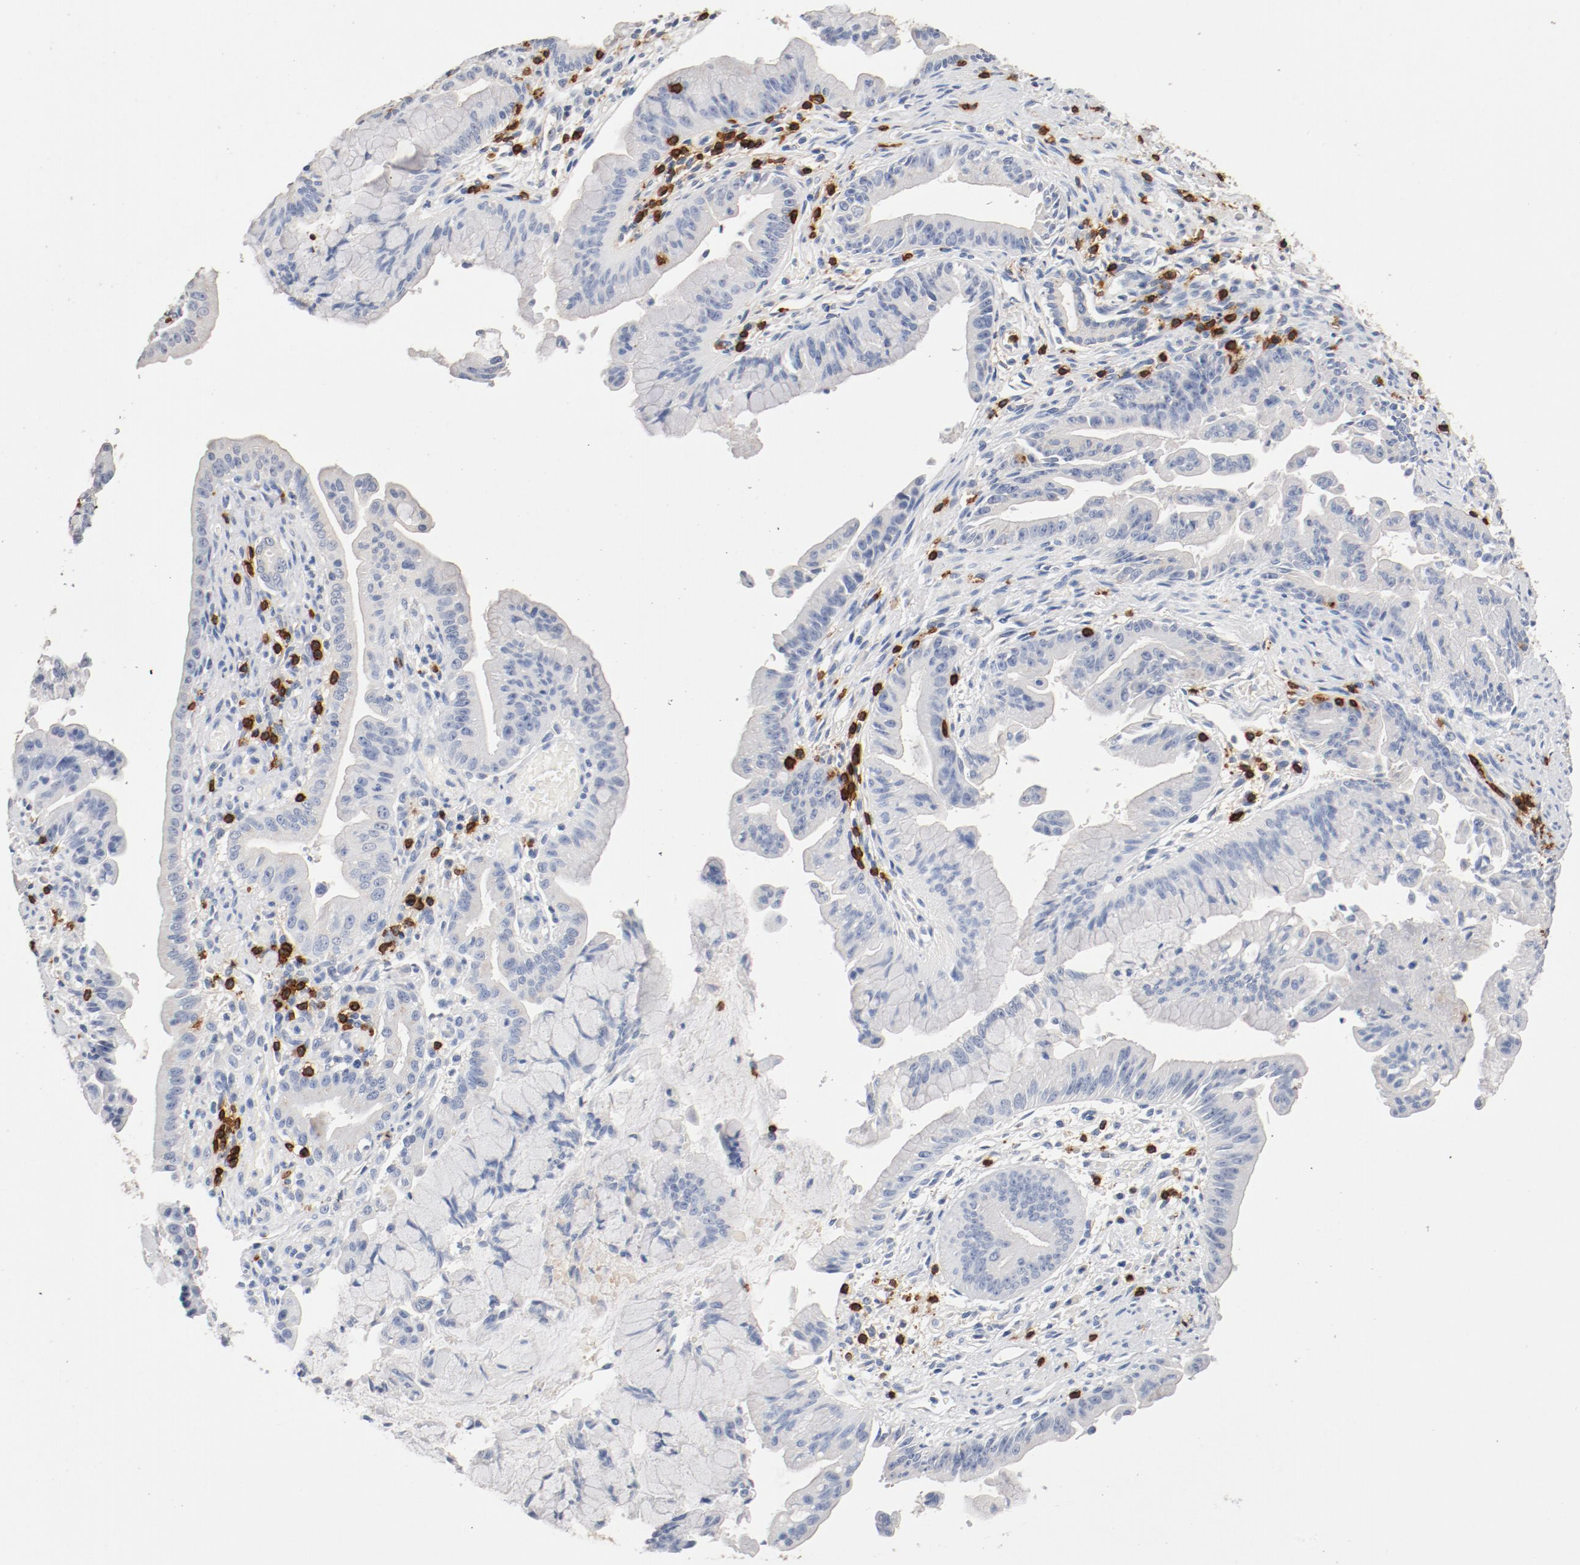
{"staining": {"intensity": "negative", "quantity": "none", "location": "none"}, "tissue": "pancreatic cancer", "cell_type": "Tumor cells", "image_type": "cancer", "snomed": [{"axis": "morphology", "description": "Adenocarcinoma, NOS"}, {"axis": "topography", "description": "Pancreas"}], "caption": "This is an immunohistochemistry (IHC) micrograph of adenocarcinoma (pancreatic). There is no staining in tumor cells.", "gene": "CD247", "patient": {"sex": "male", "age": 59}}